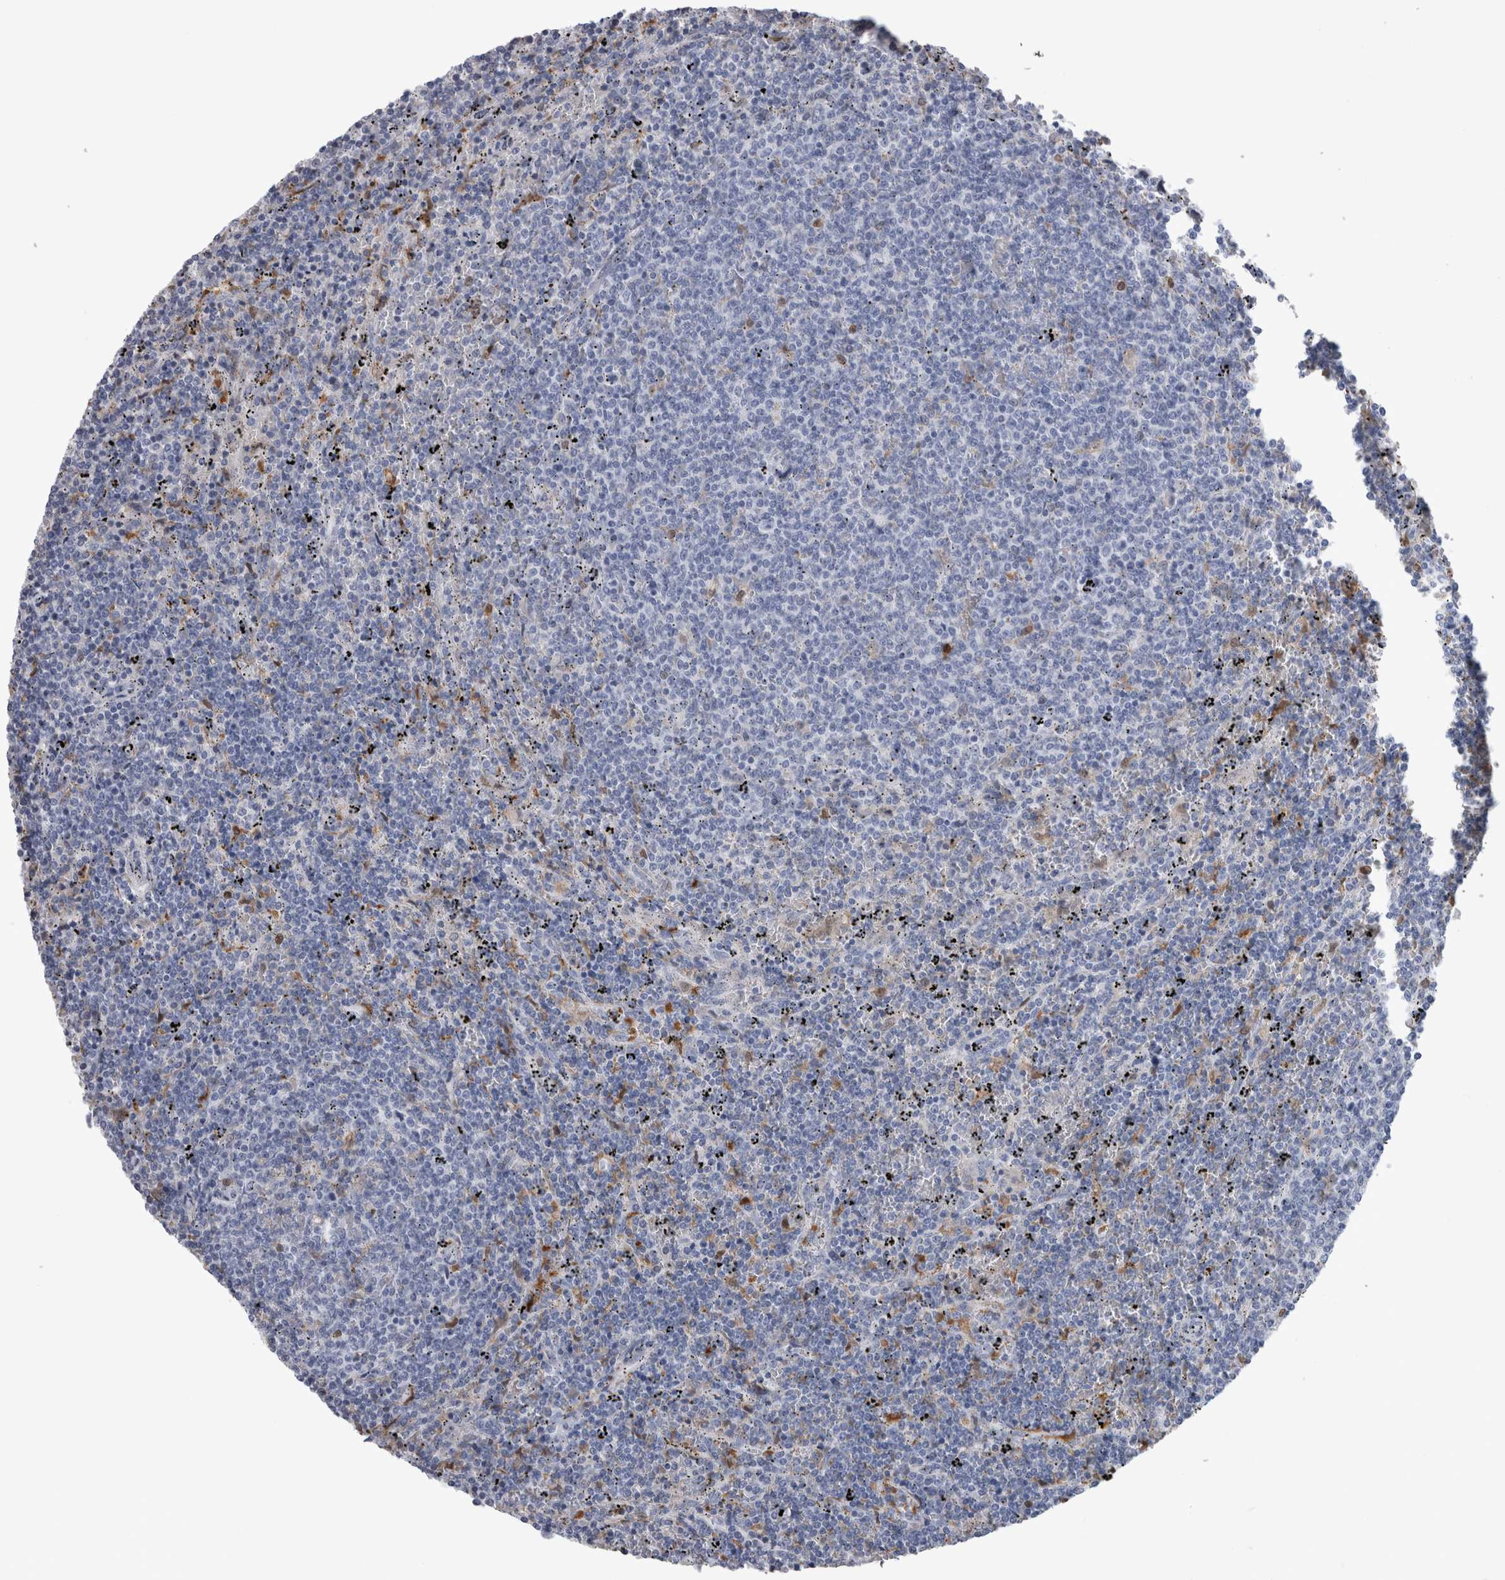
{"staining": {"intensity": "negative", "quantity": "none", "location": "none"}, "tissue": "lymphoma", "cell_type": "Tumor cells", "image_type": "cancer", "snomed": [{"axis": "morphology", "description": "Malignant lymphoma, non-Hodgkin's type, Low grade"}, {"axis": "topography", "description": "Spleen"}], "caption": "IHC micrograph of human malignant lymphoma, non-Hodgkin's type (low-grade) stained for a protein (brown), which demonstrates no positivity in tumor cells.", "gene": "CA8", "patient": {"sex": "female", "age": 50}}